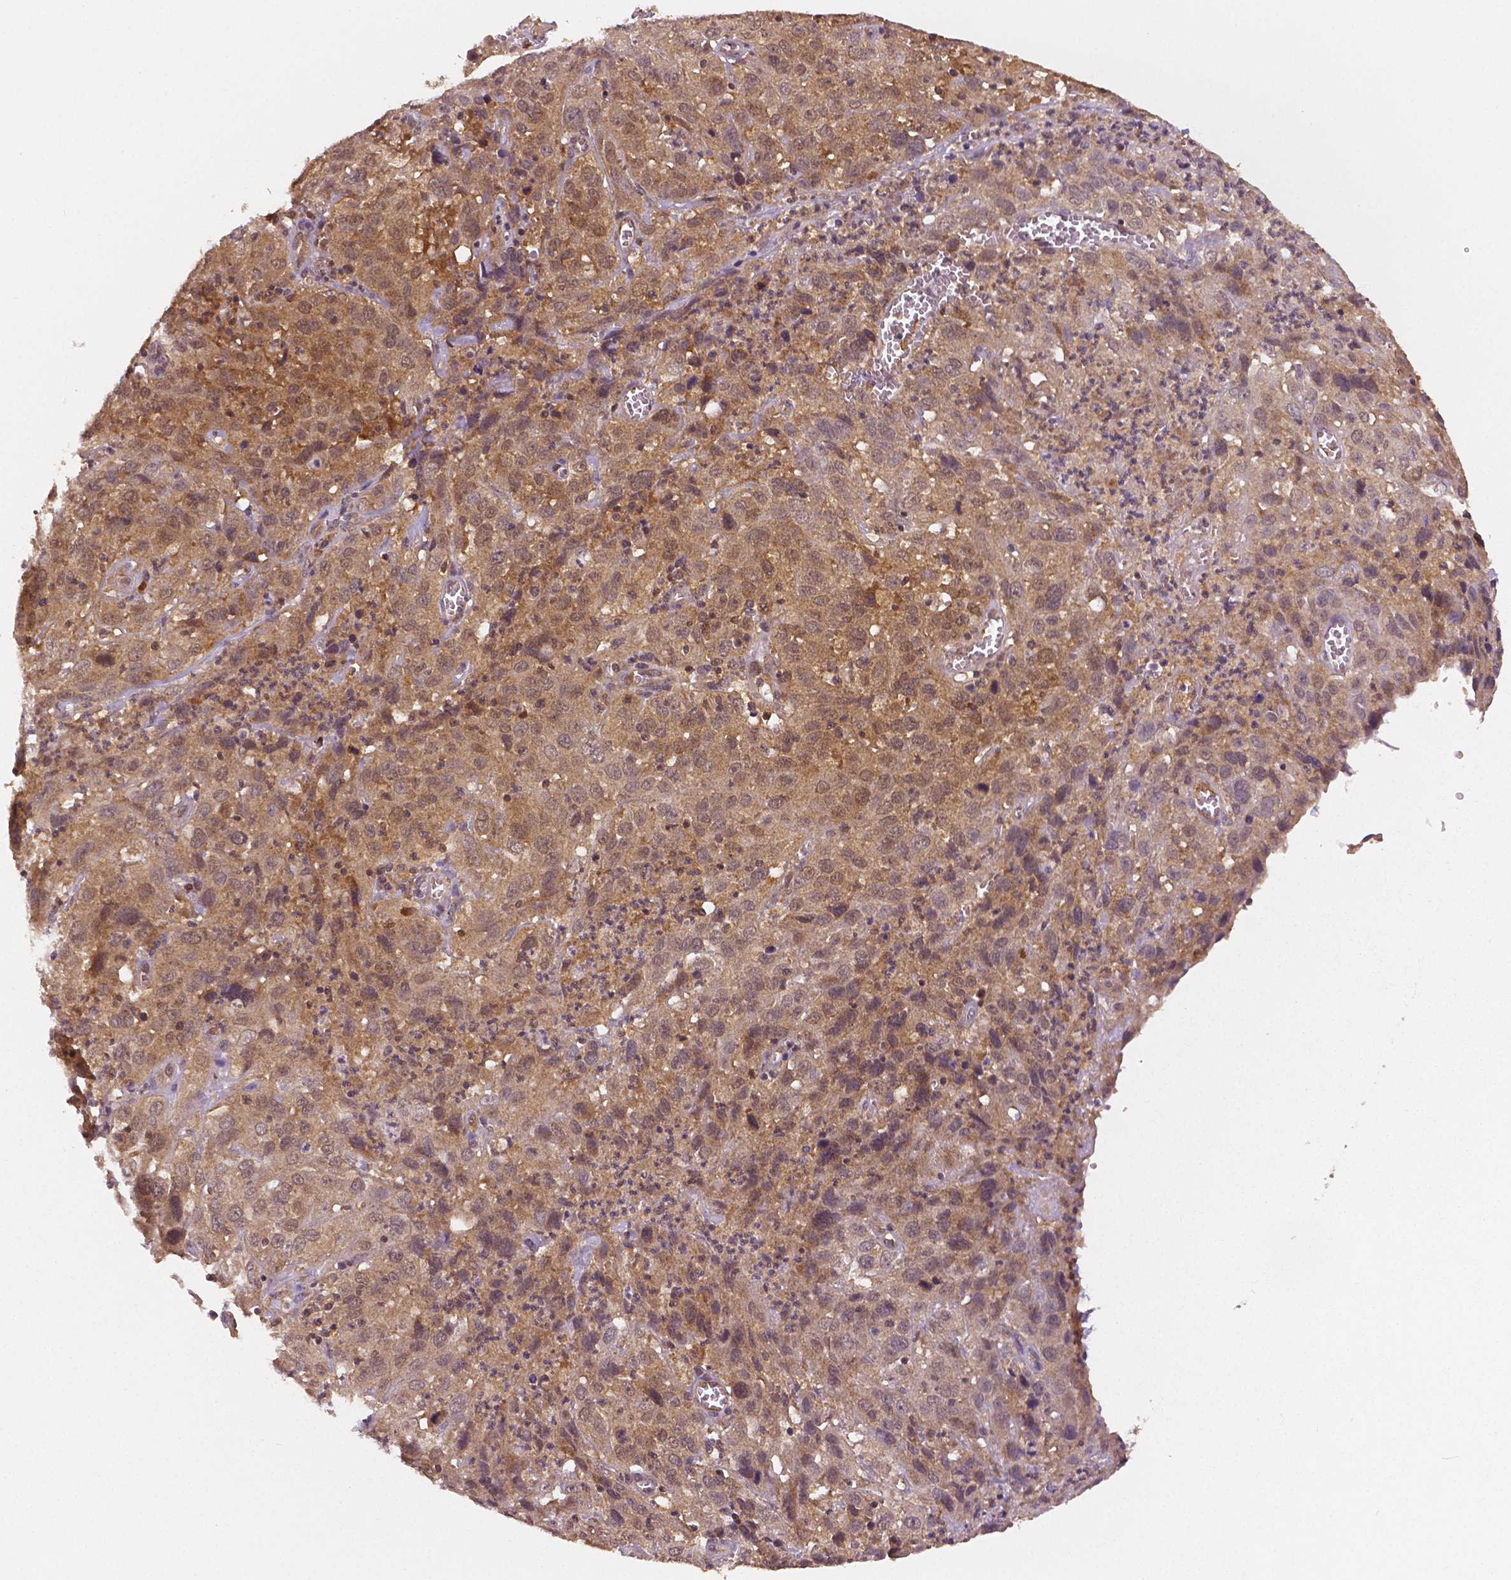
{"staining": {"intensity": "moderate", "quantity": ">75%", "location": "cytoplasmic/membranous"}, "tissue": "cervical cancer", "cell_type": "Tumor cells", "image_type": "cancer", "snomed": [{"axis": "morphology", "description": "Squamous cell carcinoma, NOS"}, {"axis": "topography", "description": "Cervix"}], "caption": "Immunohistochemical staining of human squamous cell carcinoma (cervical) reveals moderate cytoplasmic/membranous protein staining in about >75% of tumor cells.", "gene": "STAT3", "patient": {"sex": "female", "age": 32}}